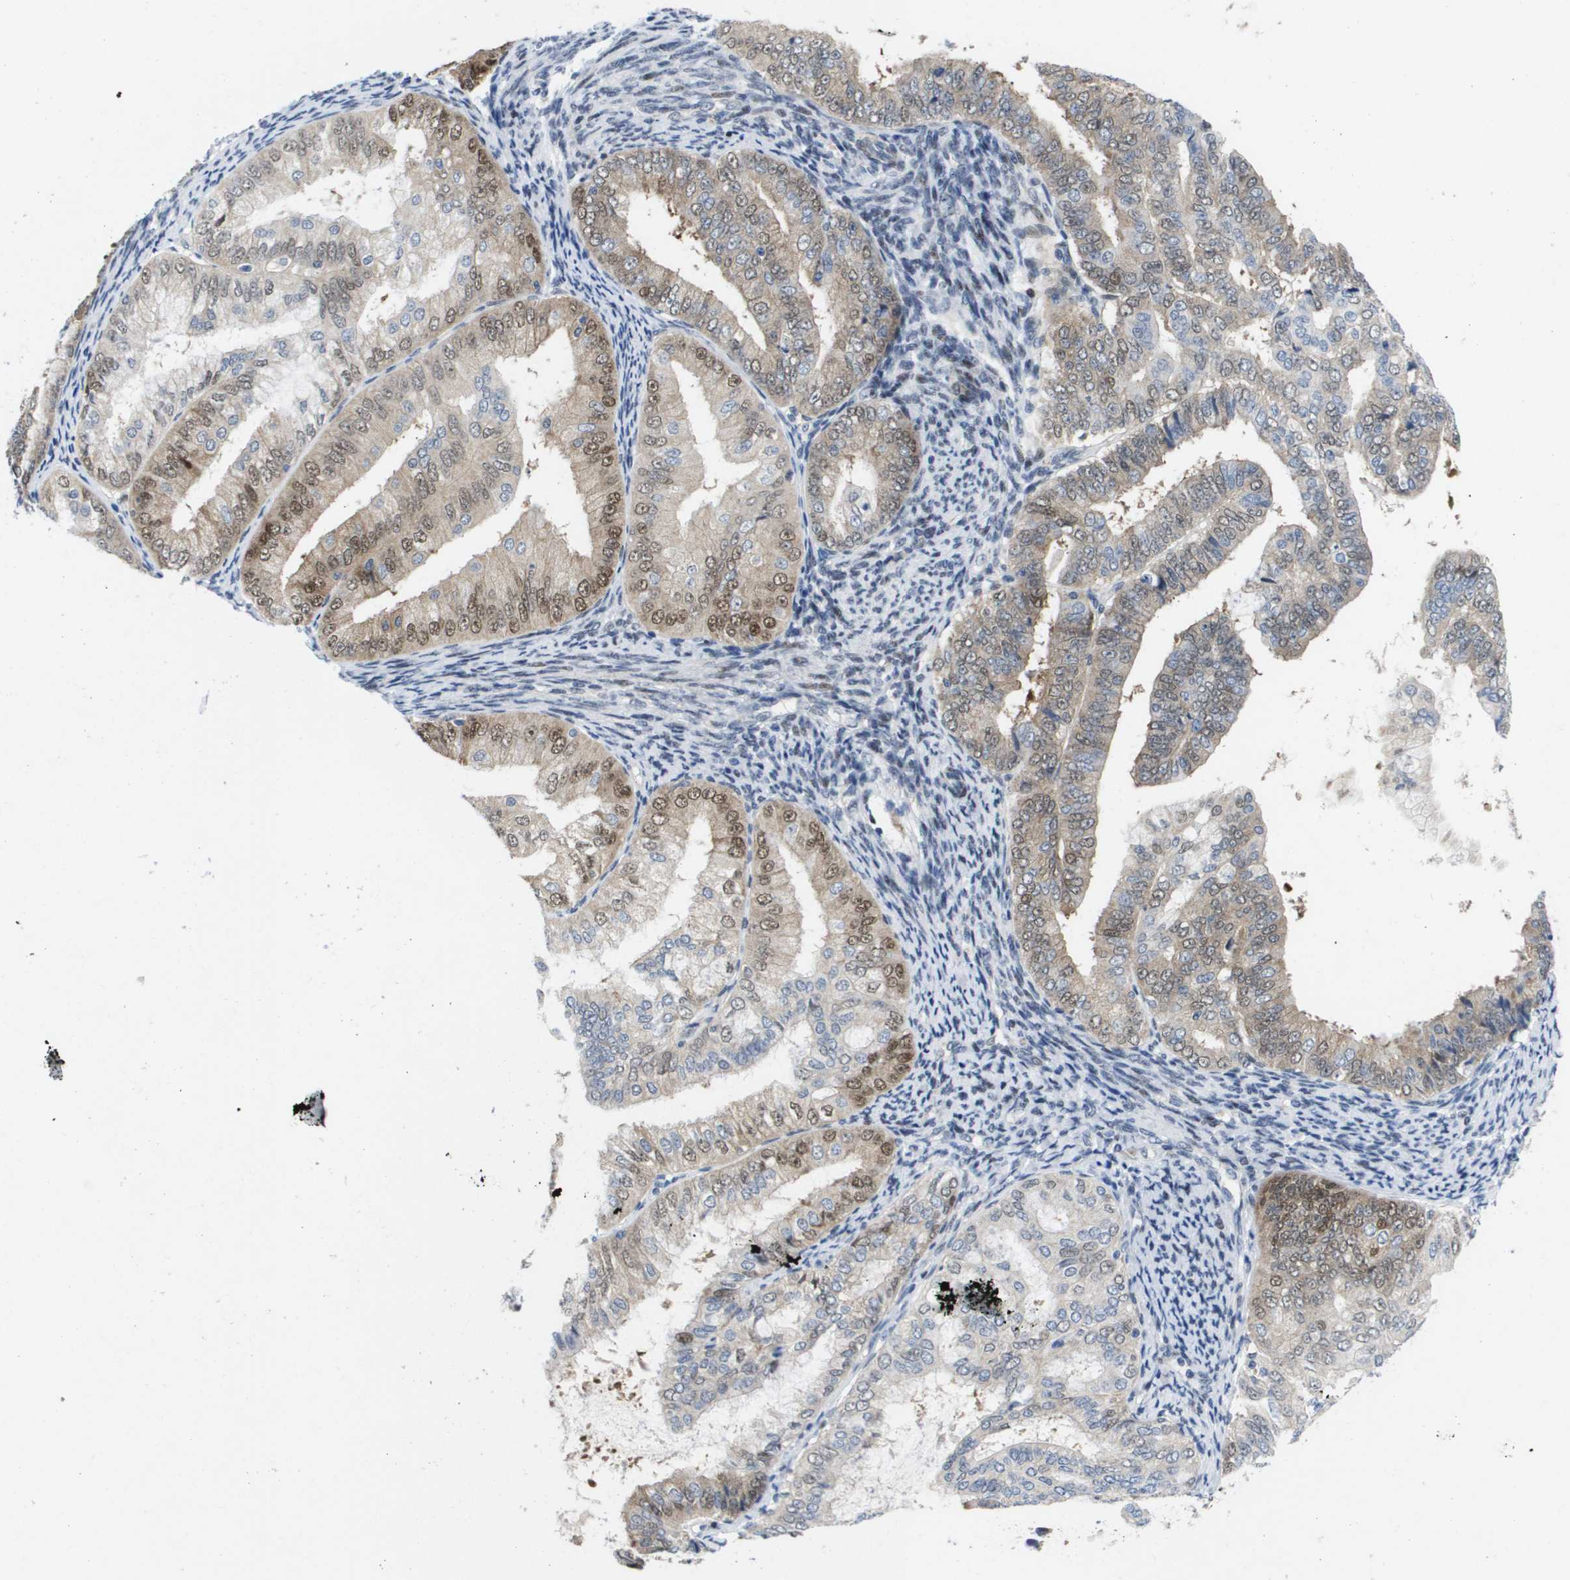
{"staining": {"intensity": "moderate", "quantity": "25%-75%", "location": "cytoplasmic/membranous,nuclear"}, "tissue": "endometrial cancer", "cell_type": "Tumor cells", "image_type": "cancer", "snomed": [{"axis": "morphology", "description": "Adenocarcinoma, NOS"}, {"axis": "topography", "description": "Endometrium"}], "caption": "This histopathology image exhibits endometrial adenocarcinoma stained with immunohistochemistry (IHC) to label a protein in brown. The cytoplasmic/membranous and nuclear of tumor cells show moderate positivity for the protein. Nuclei are counter-stained blue.", "gene": "FKBP4", "patient": {"sex": "female", "age": 63}}